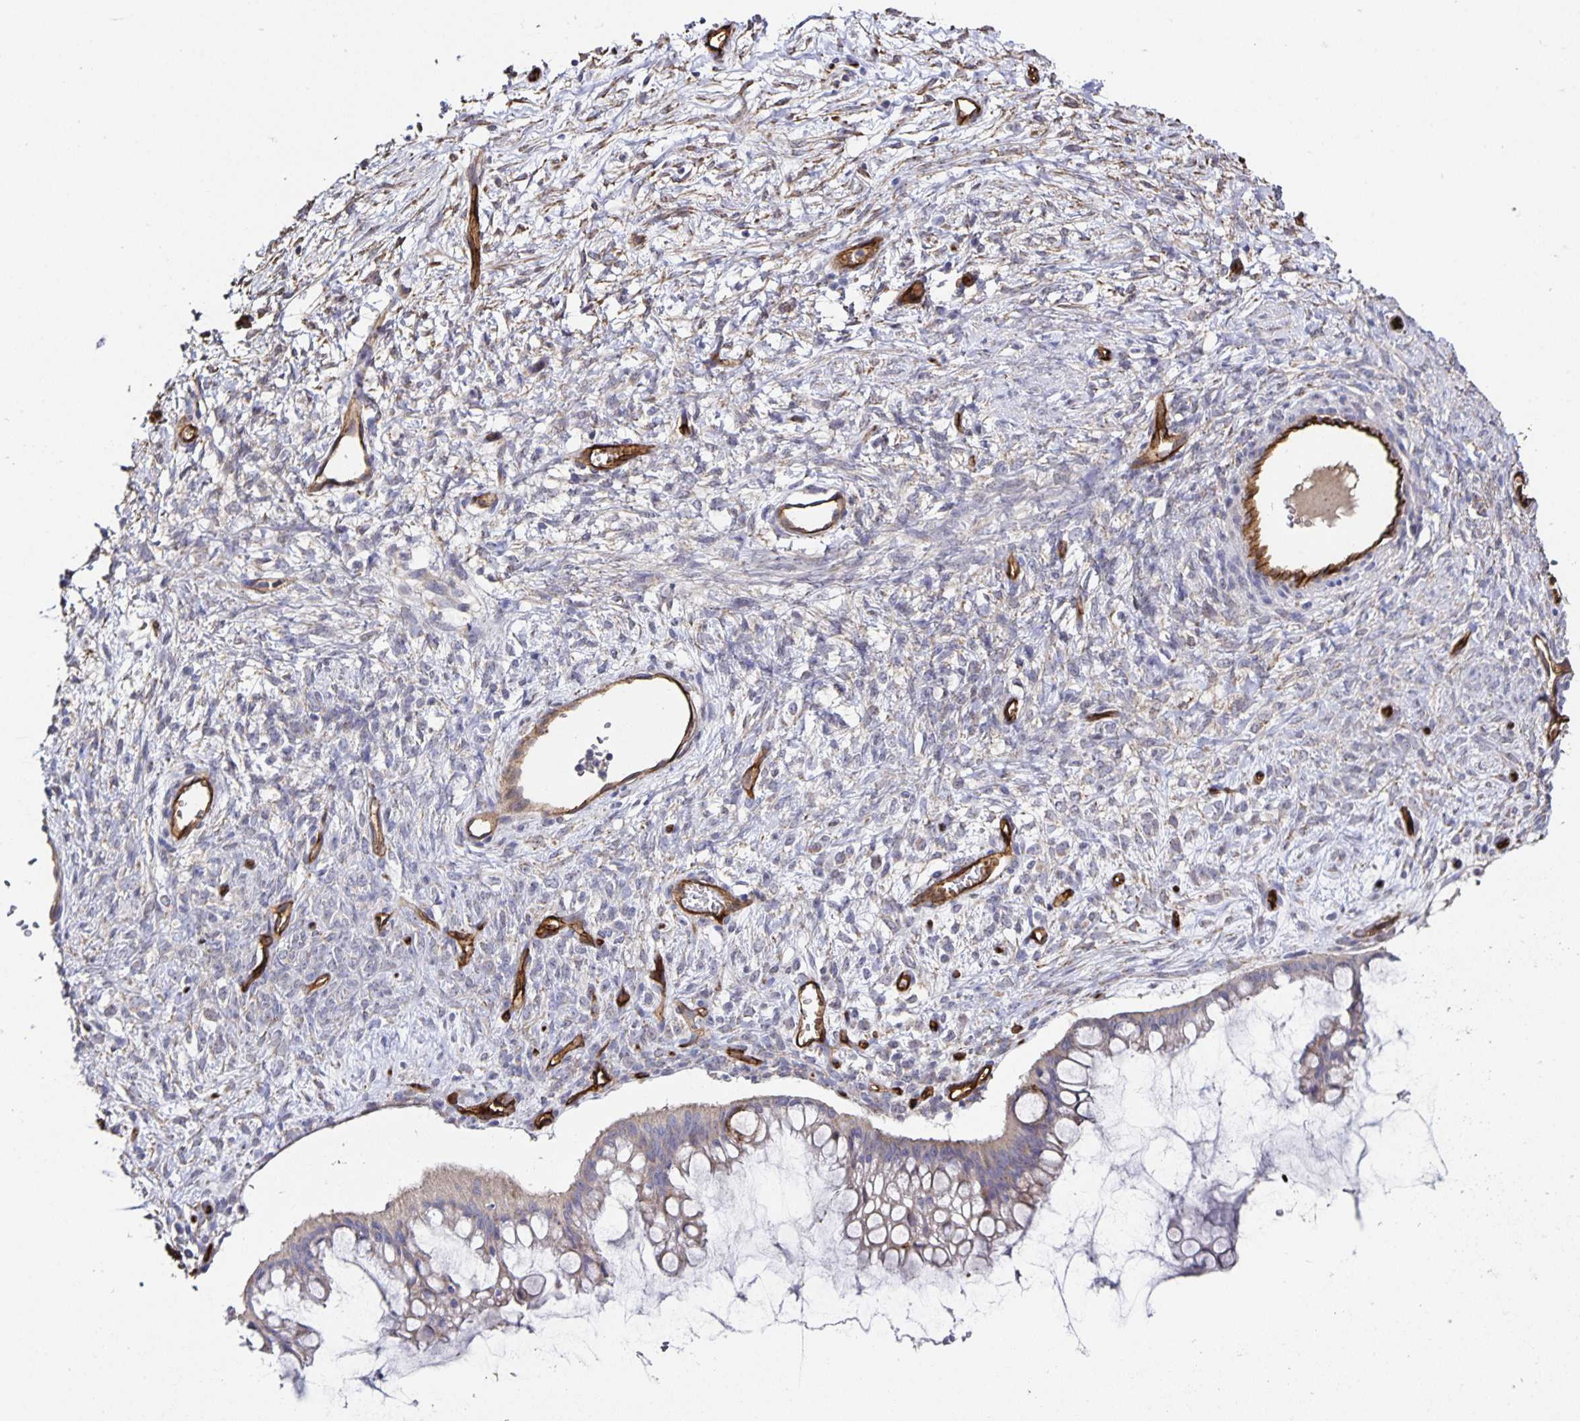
{"staining": {"intensity": "negative", "quantity": "none", "location": "none"}, "tissue": "ovarian cancer", "cell_type": "Tumor cells", "image_type": "cancer", "snomed": [{"axis": "morphology", "description": "Cystadenocarcinoma, mucinous, NOS"}, {"axis": "topography", "description": "Ovary"}], "caption": "Immunohistochemistry (IHC) of ovarian cancer reveals no positivity in tumor cells.", "gene": "PODXL", "patient": {"sex": "female", "age": 73}}